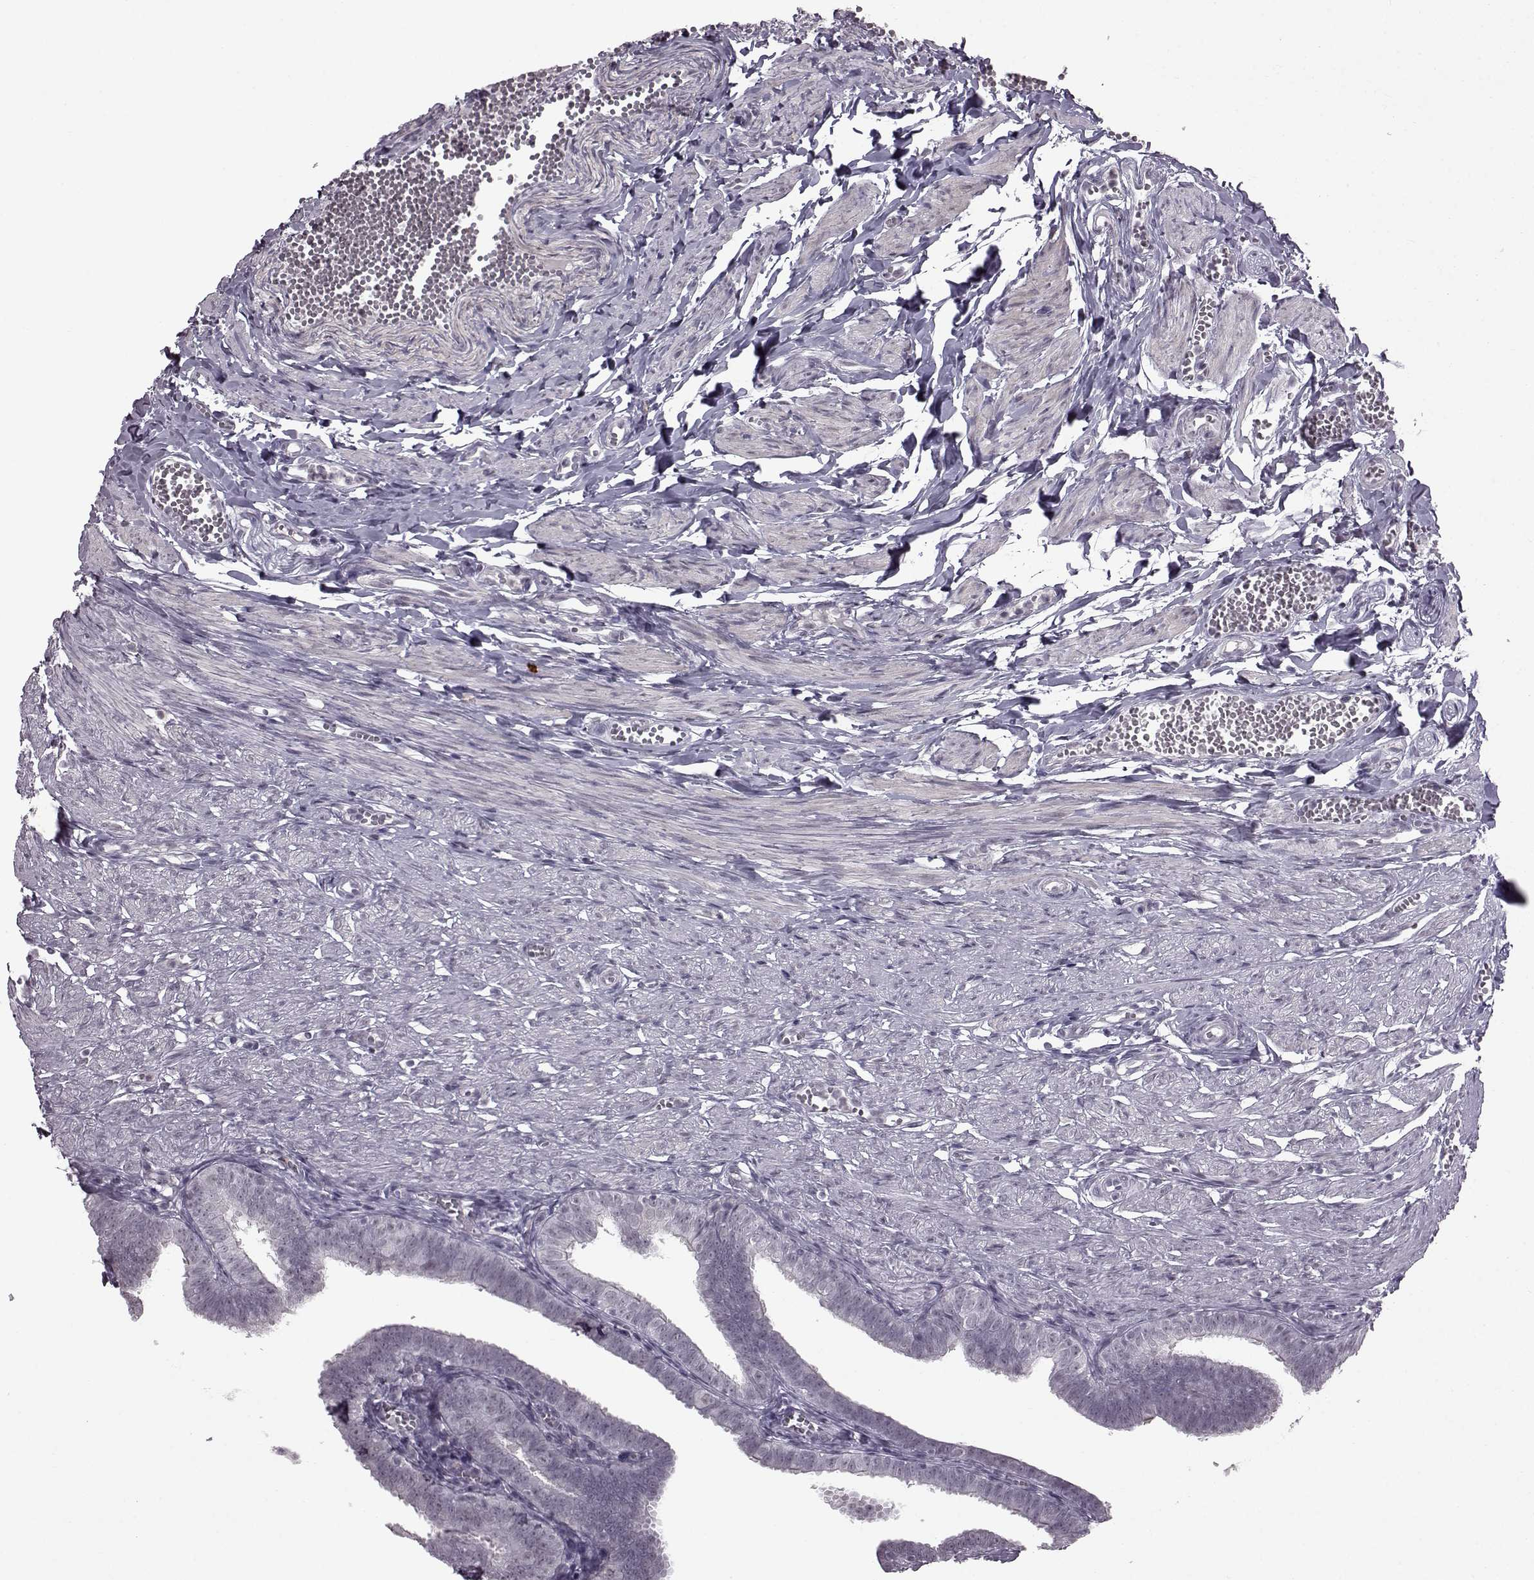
{"staining": {"intensity": "negative", "quantity": "none", "location": "none"}, "tissue": "fallopian tube", "cell_type": "Glandular cells", "image_type": "normal", "snomed": [{"axis": "morphology", "description": "Normal tissue, NOS"}, {"axis": "topography", "description": "Fallopian tube"}], "caption": "Histopathology image shows no protein positivity in glandular cells of normal fallopian tube.", "gene": "SLC28A2", "patient": {"sex": "female", "age": 25}}